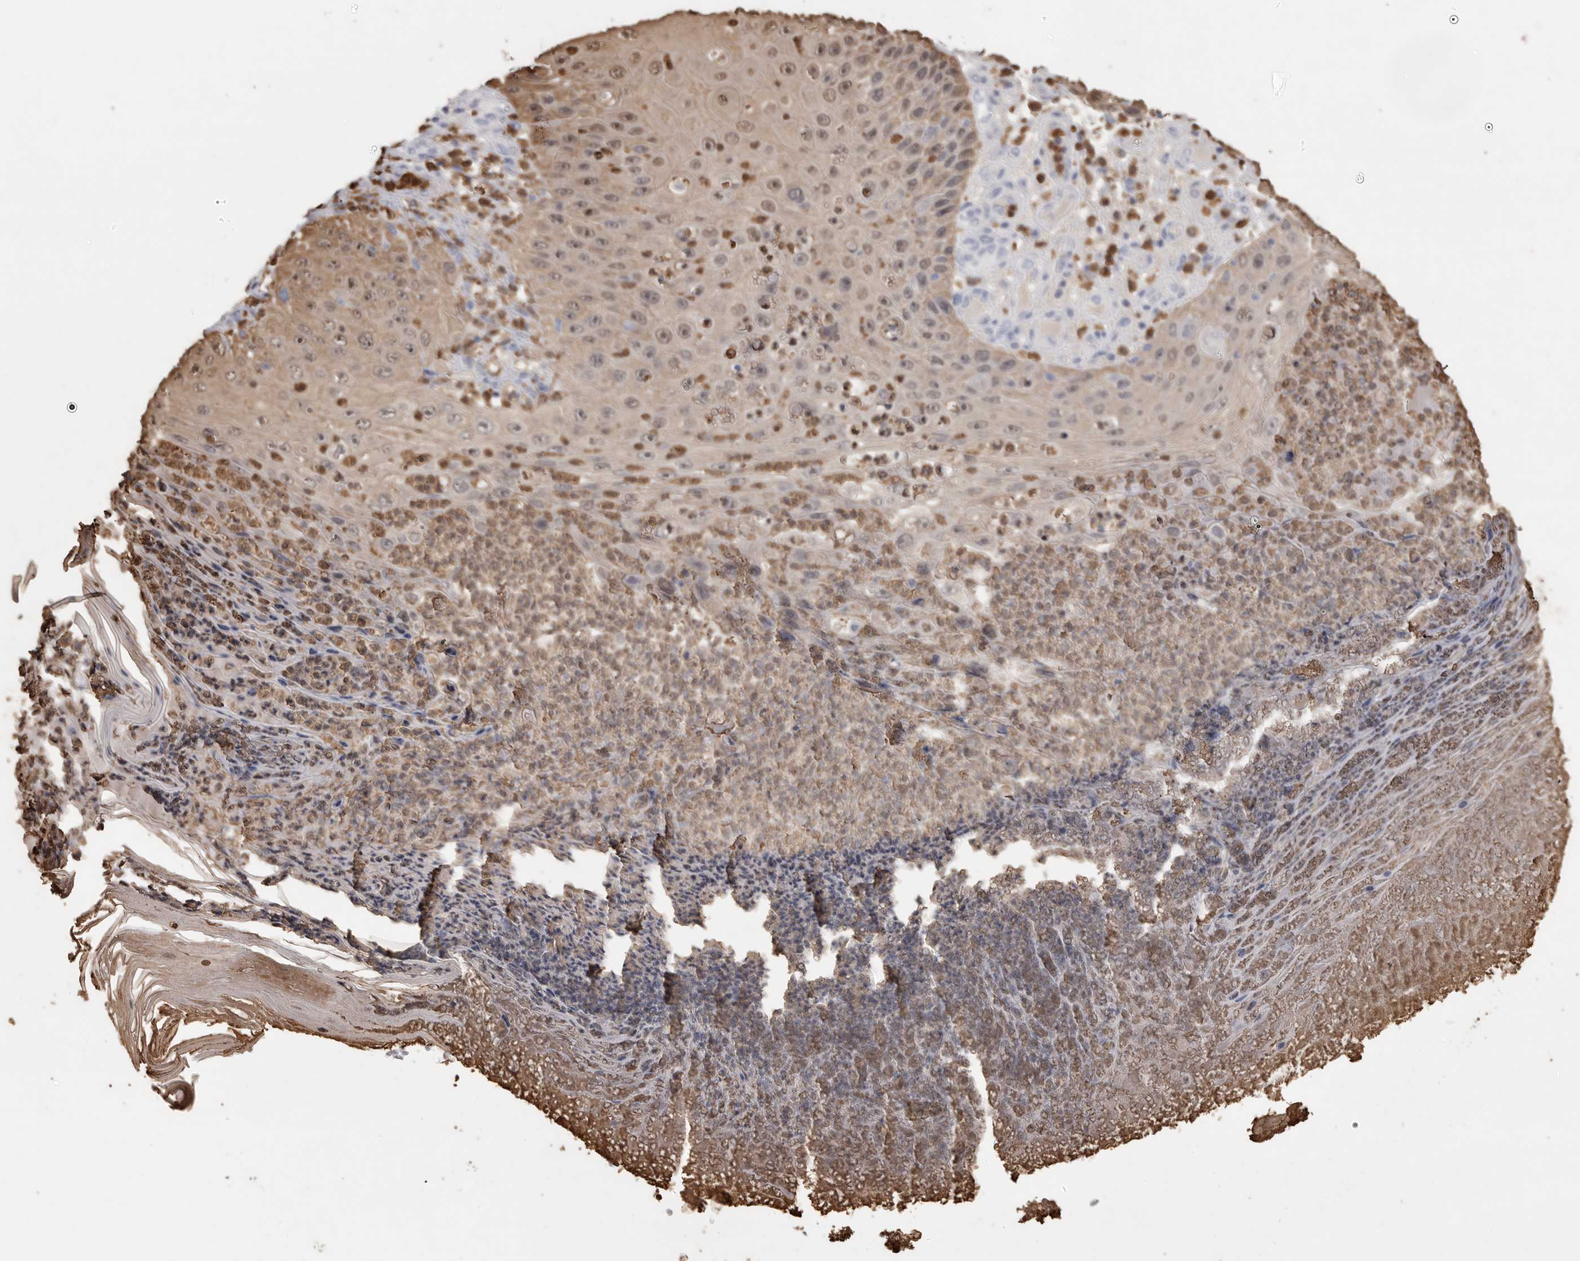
{"staining": {"intensity": "weak", "quantity": "25%-75%", "location": "nuclear"}, "tissue": "skin cancer", "cell_type": "Tumor cells", "image_type": "cancer", "snomed": [{"axis": "morphology", "description": "Squamous cell carcinoma, NOS"}, {"axis": "topography", "description": "Skin"}], "caption": "Brown immunohistochemical staining in skin squamous cell carcinoma demonstrates weak nuclear expression in approximately 25%-75% of tumor cells. Immunohistochemistry (ihc) stains the protein in brown and the nuclei are stained blue.", "gene": "CYB561D1", "patient": {"sex": "female", "age": 88}}